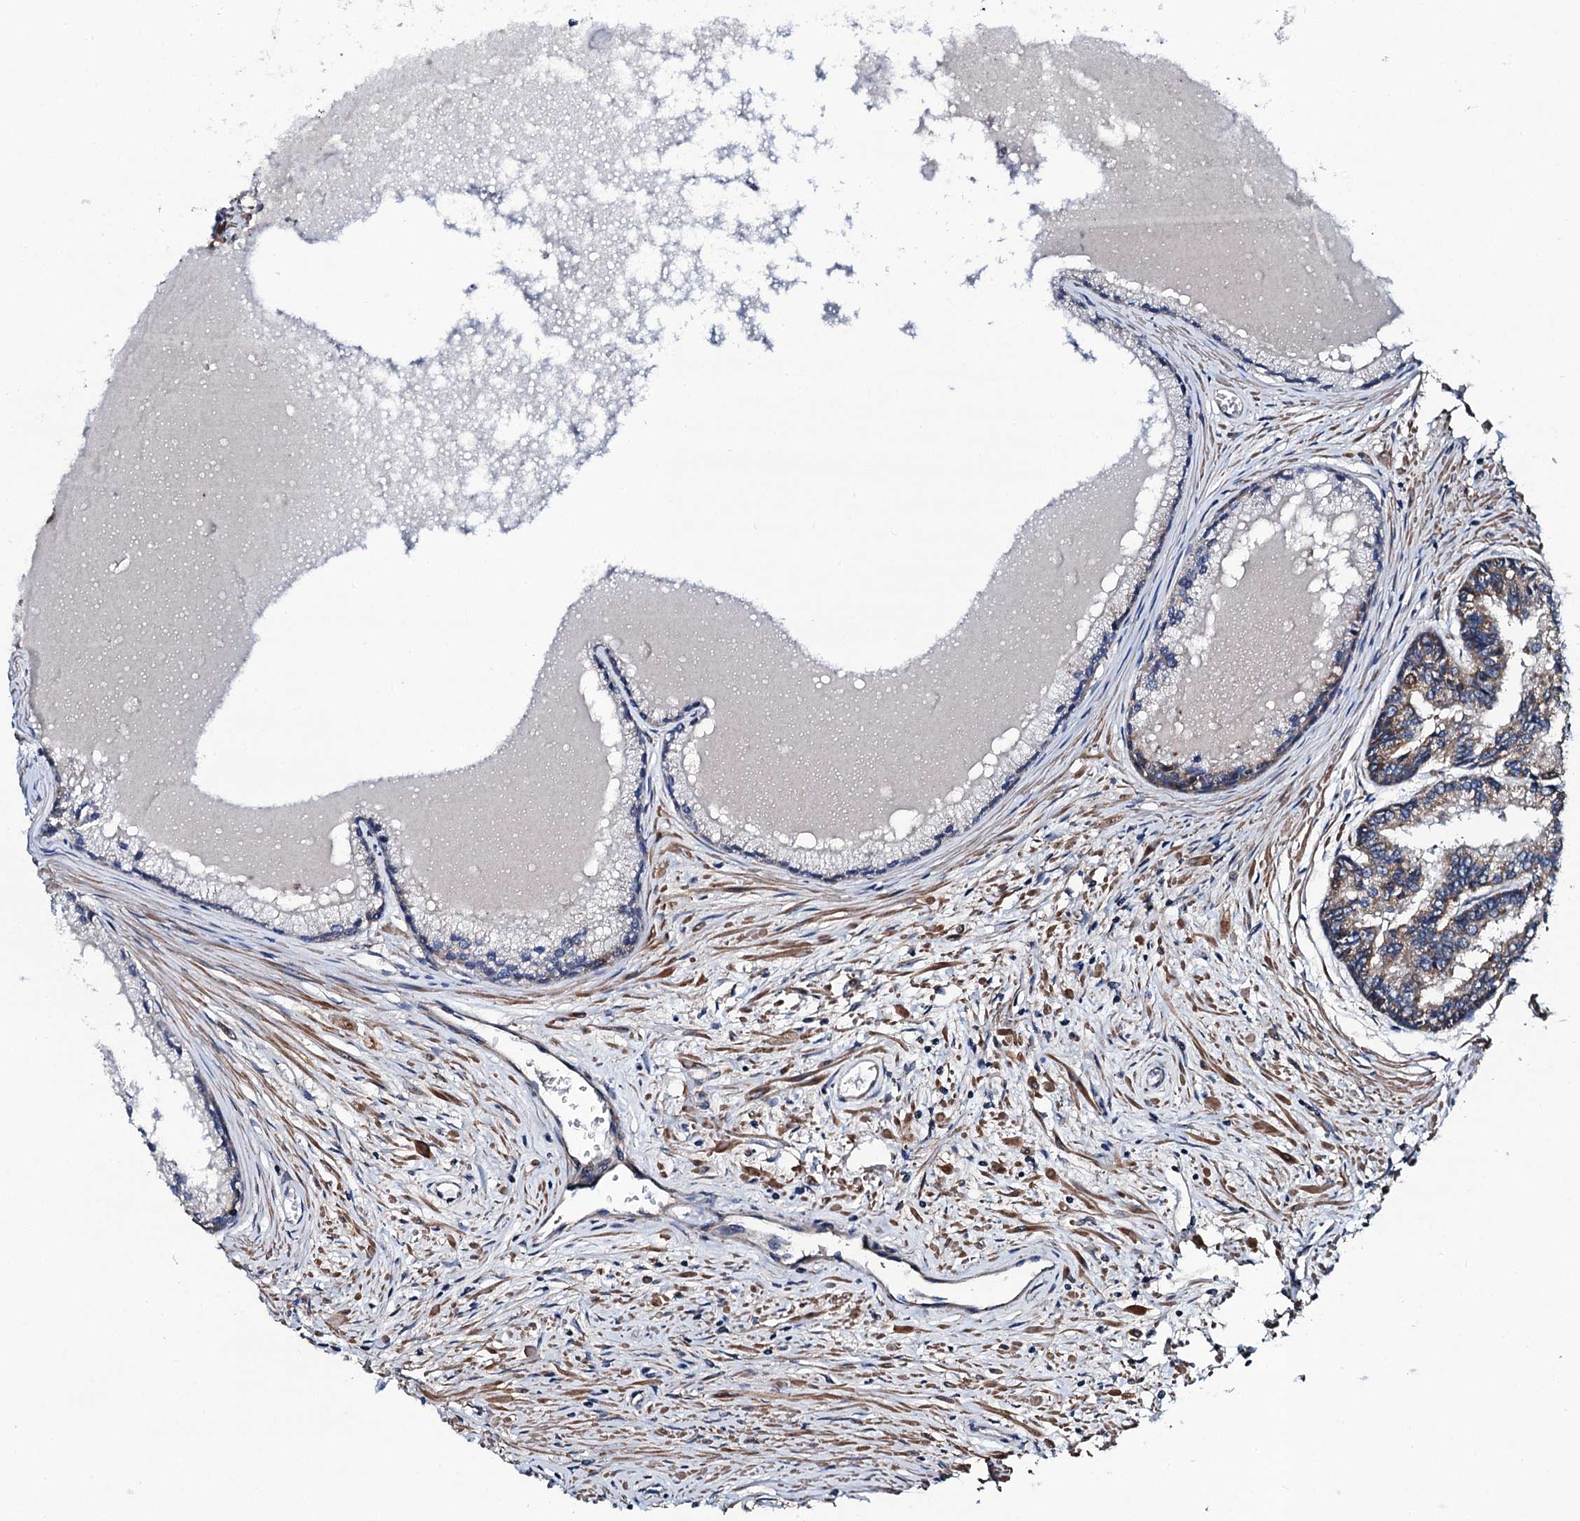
{"staining": {"intensity": "moderate", "quantity": "25%-75%", "location": "cytoplasmic/membranous"}, "tissue": "prostate cancer", "cell_type": "Tumor cells", "image_type": "cancer", "snomed": [{"axis": "morphology", "description": "Adenocarcinoma, High grade"}, {"axis": "topography", "description": "Prostate"}], "caption": "Immunohistochemistry (IHC) (DAB) staining of high-grade adenocarcinoma (prostate) shows moderate cytoplasmic/membranous protein staining in about 25%-75% of tumor cells.", "gene": "NEK1", "patient": {"sex": "male", "age": 68}}